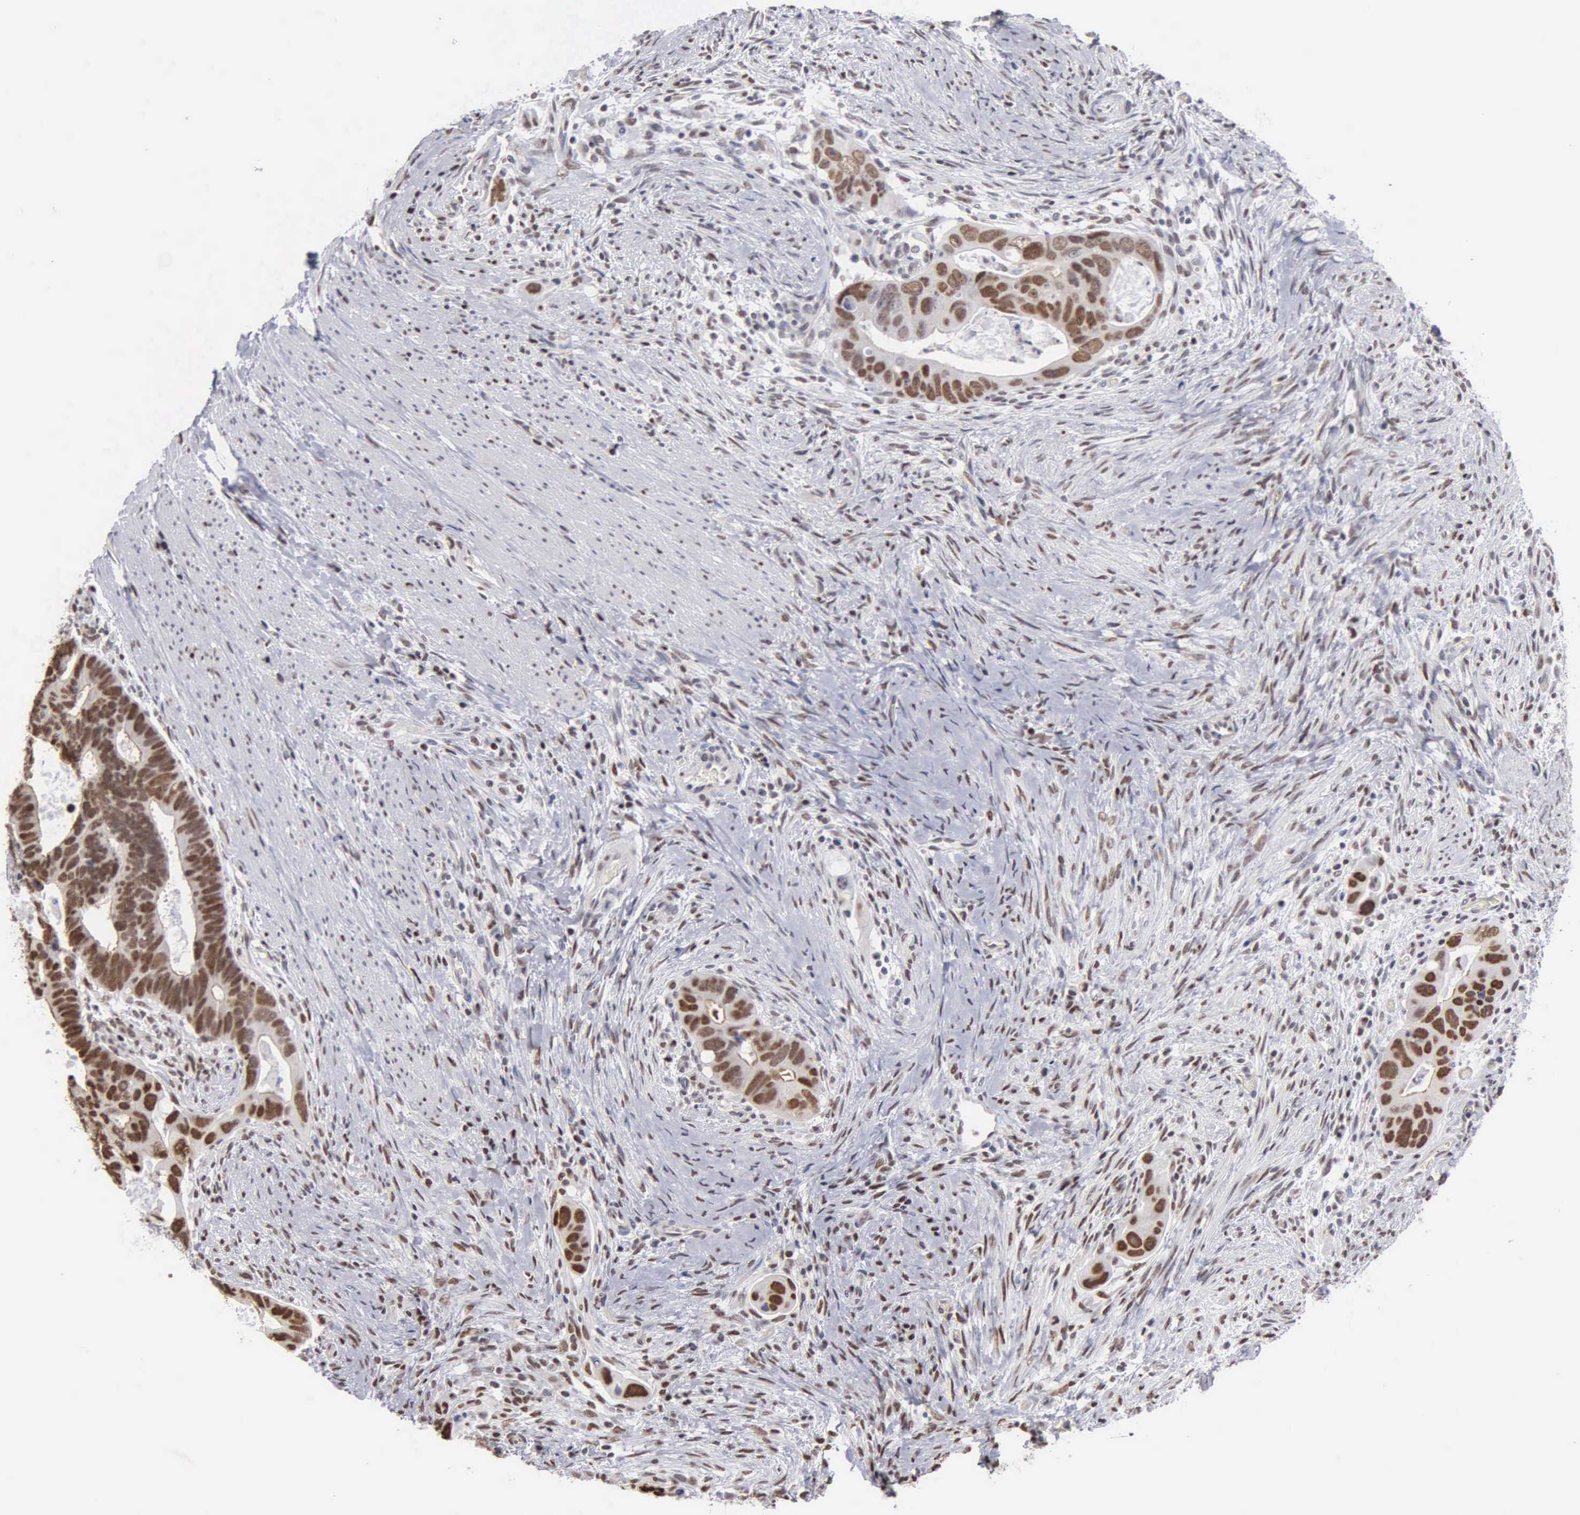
{"staining": {"intensity": "strong", "quantity": ">75%", "location": "nuclear"}, "tissue": "colorectal cancer", "cell_type": "Tumor cells", "image_type": "cancer", "snomed": [{"axis": "morphology", "description": "Adenocarcinoma, NOS"}, {"axis": "topography", "description": "Rectum"}], "caption": "Adenocarcinoma (colorectal) stained with a protein marker displays strong staining in tumor cells.", "gene": "CCNG1", "patient": {"sex": "male", "age": 53}}